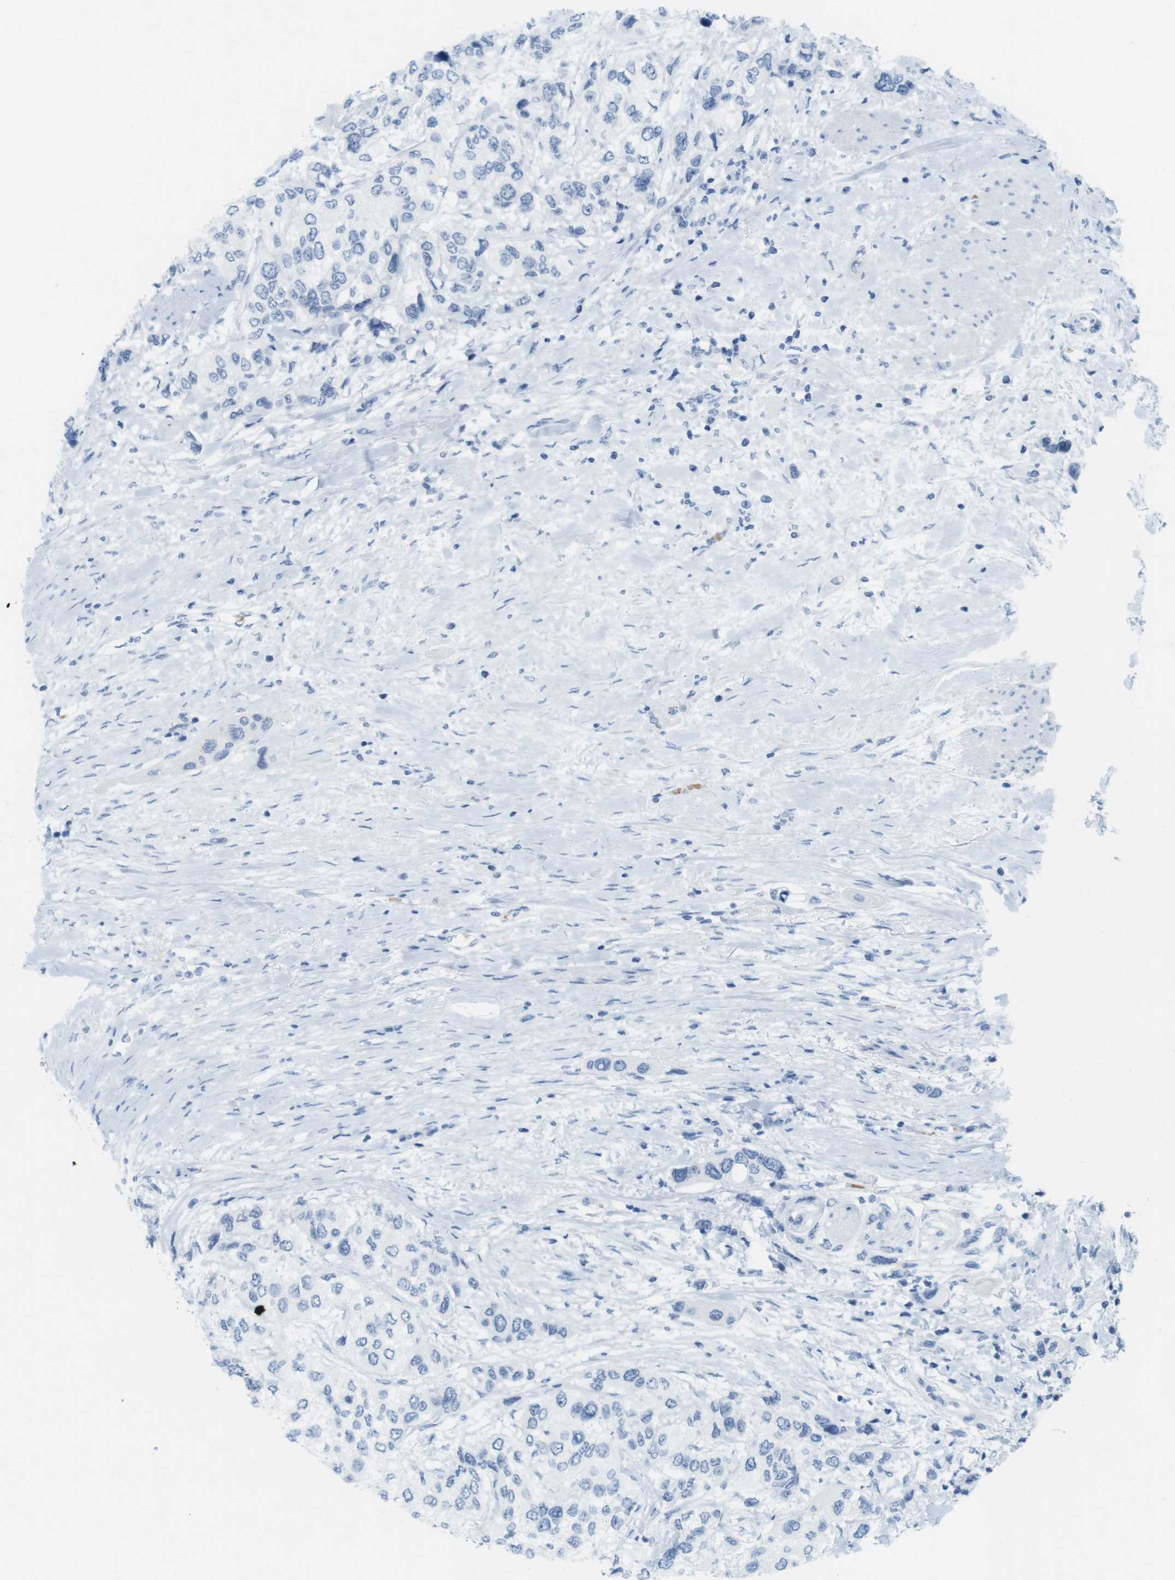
{"staining": {"intensity": "negative", "quantity": "none", "location": "none"}, "tissue": "urothelial cancer", "cell_type": "Tumor cells", "image_type": "cancer", "snomed": [{"axis": "morphology", "description": "Urothelial carcinoma, High grade"}, {"axis": "topography", "description": "Urinary bladder"}], "caption": "Immunohistochemical staining of urothelial cancer exhibits no significant staining in tumor cells.", "gene": "TNNT2", "patient": {"sex": "female", "age": 56}}